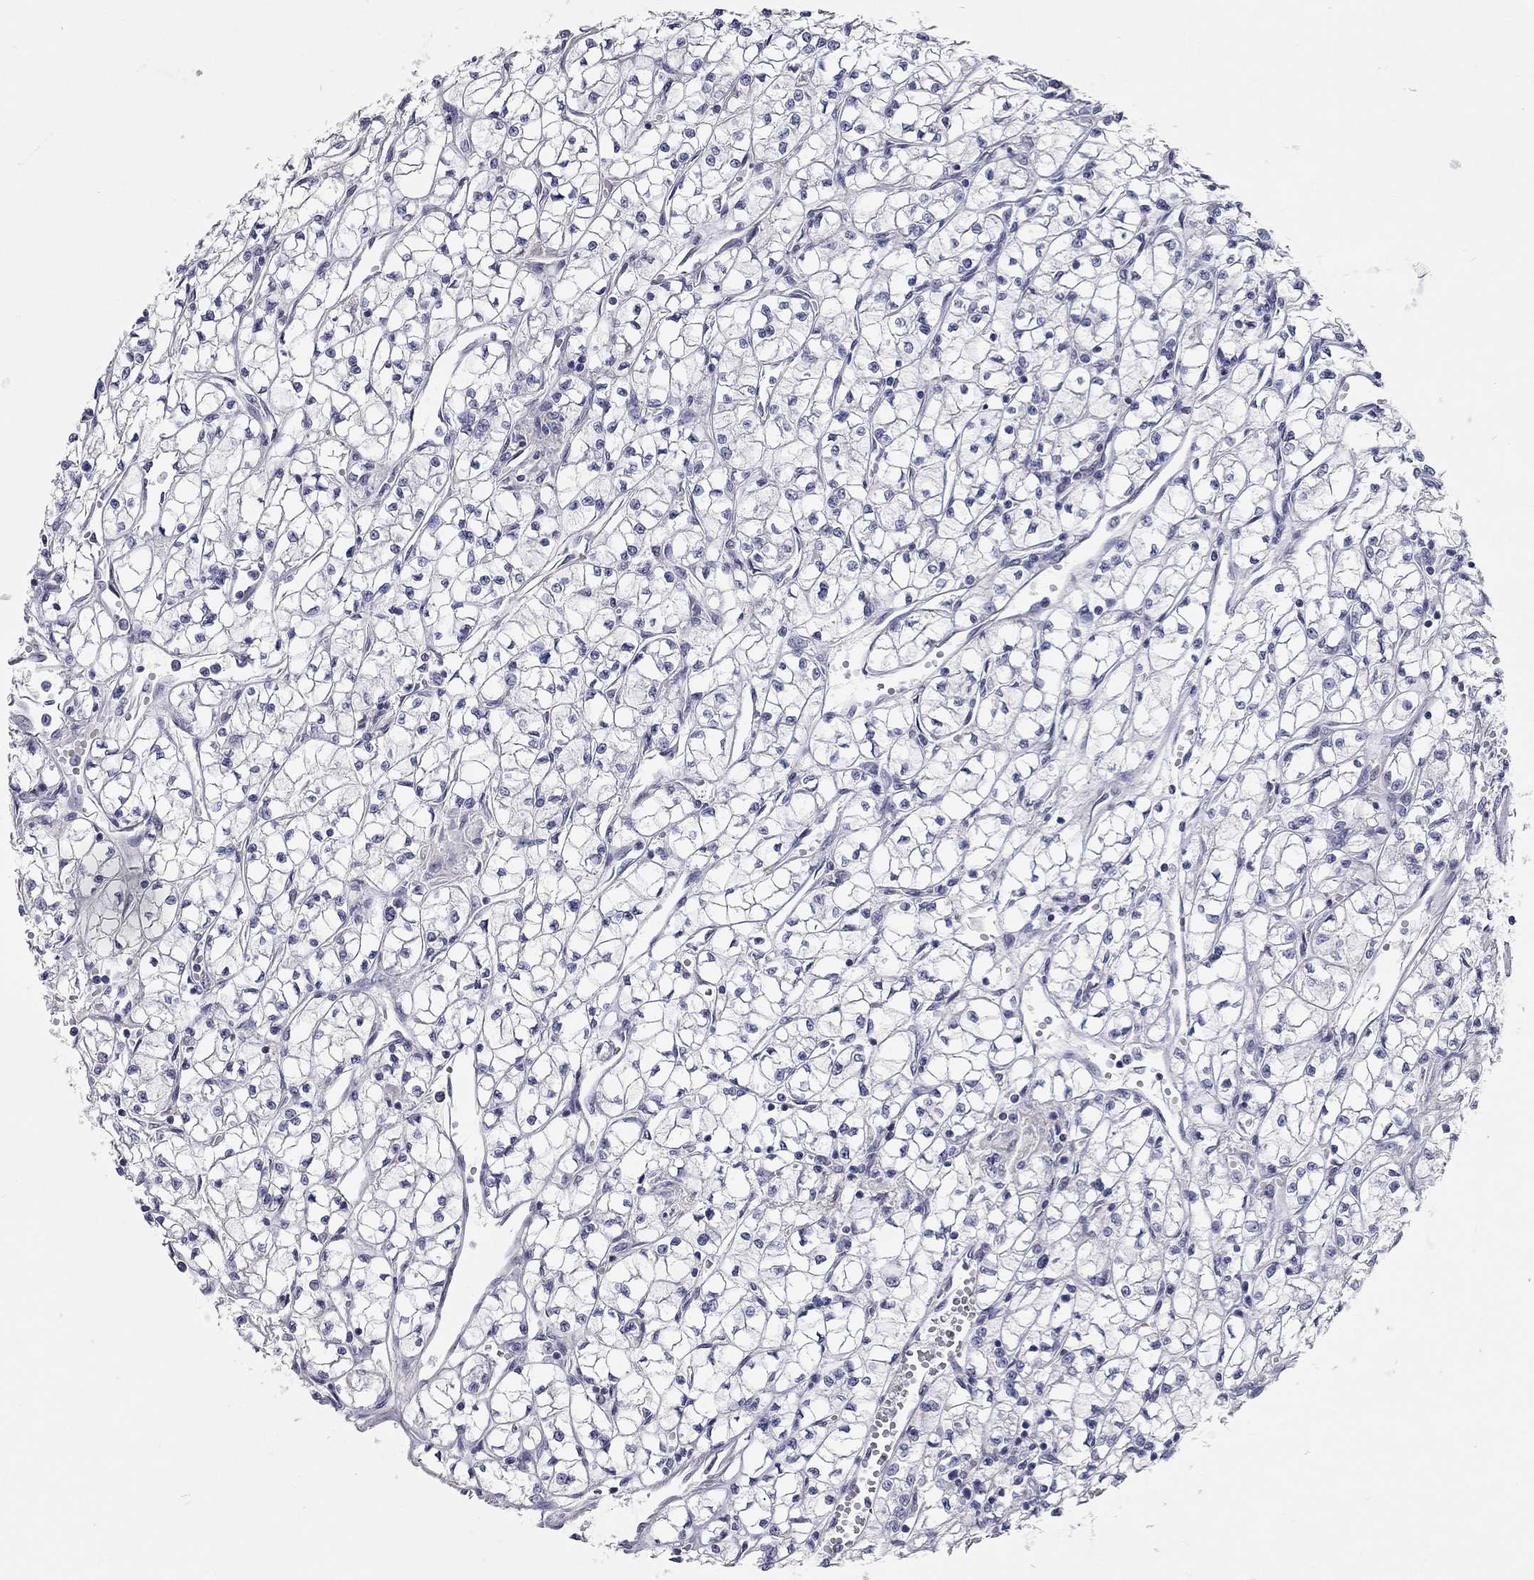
{"staining": {"intensity": "negative", "quantity": "none", "location": "none"}, "tissue": "renal cancer", "cell_type": "Tumor cells", "image_type": "cancer", "snomed": [{"axis": "morphology", "description": "Adenocarcinoma, NOS"}, {"axis": "topography", "description": "Kidney"}], "caption": "There is no significant expression in tumor cells of adenocarcinoma (renal).", "gene": "XAGE2", "patient": {"sex": "female", "age": 64}}